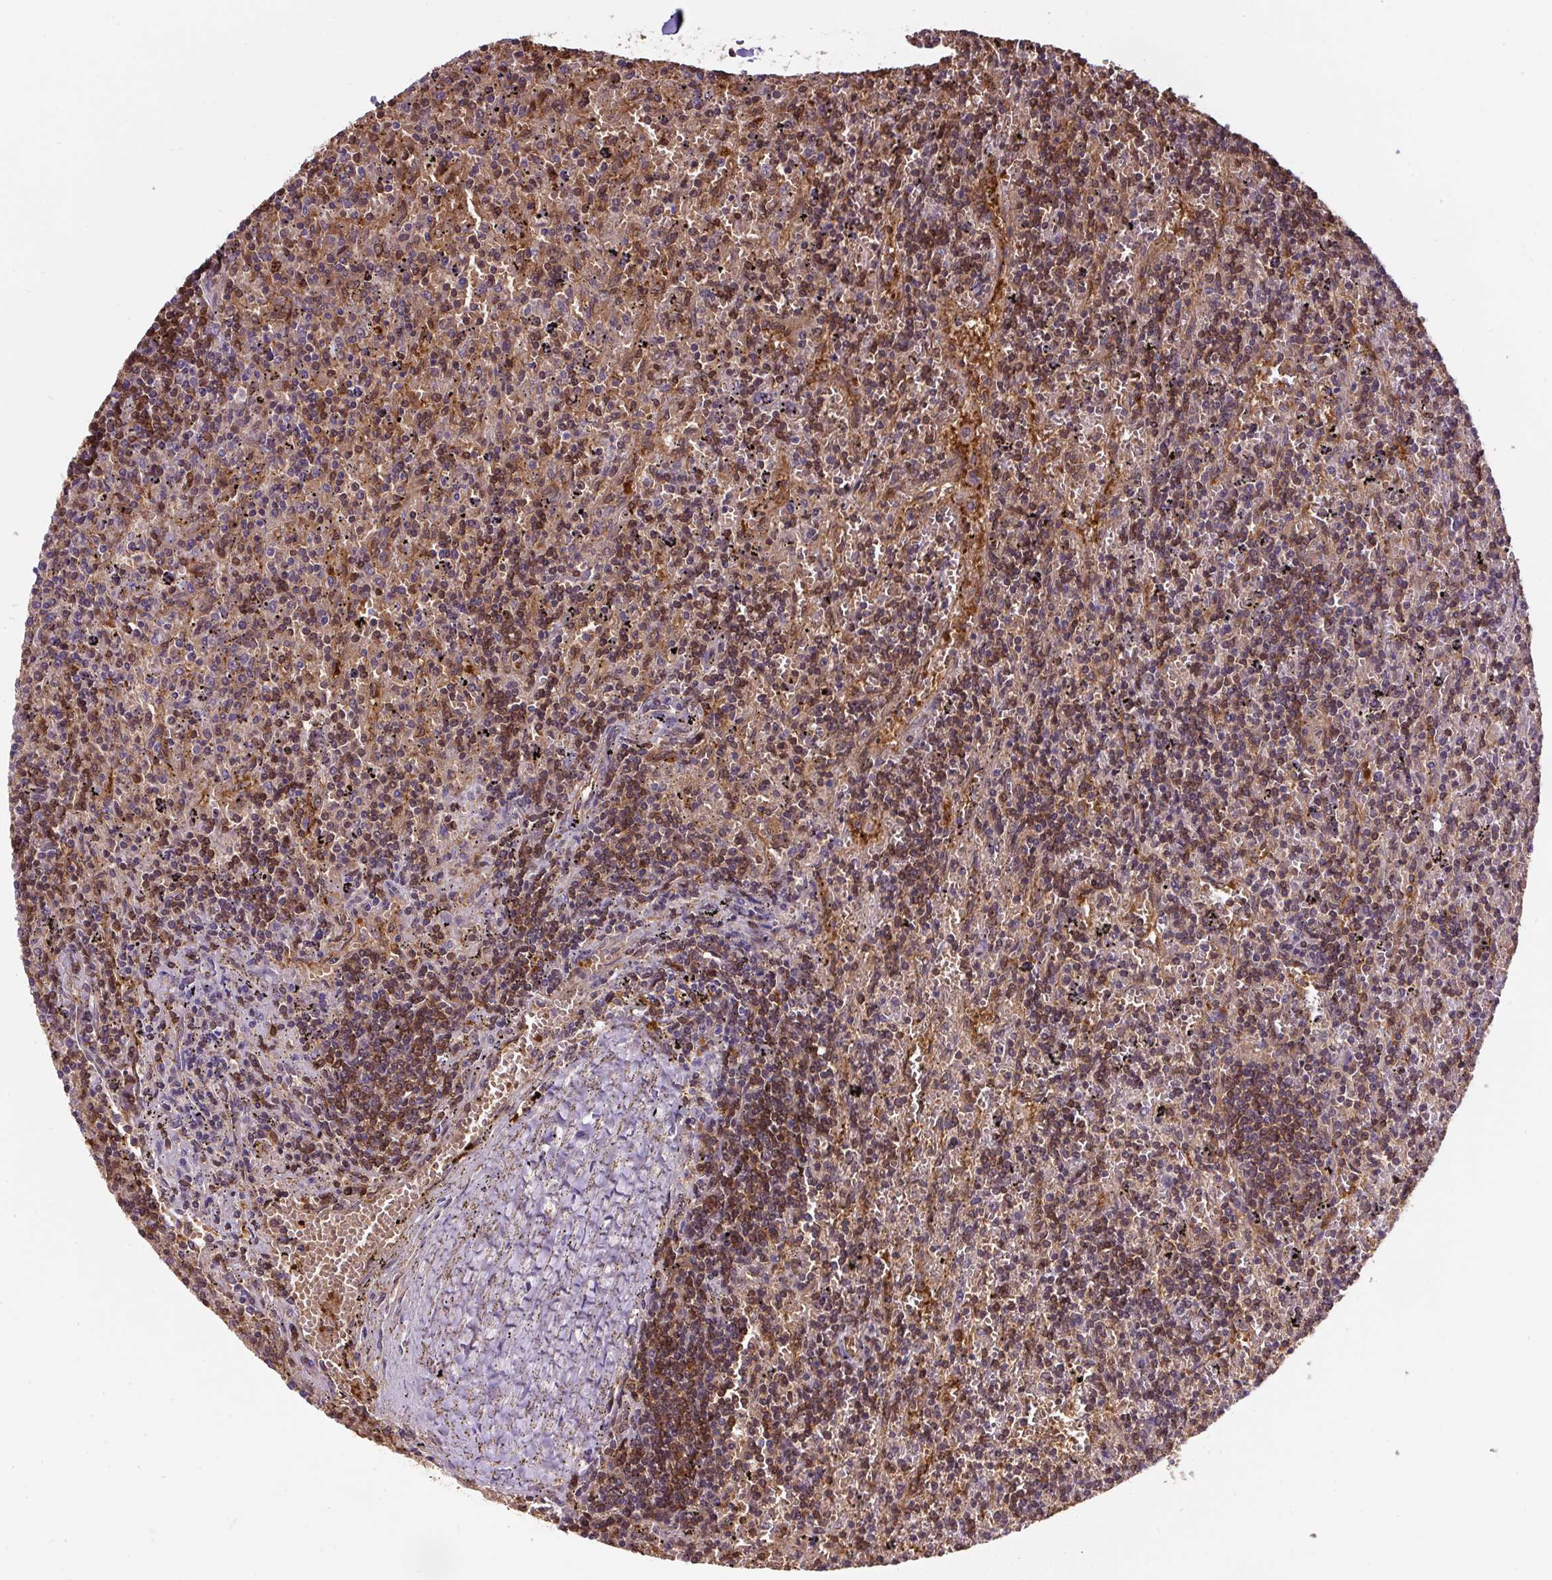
{"staining": {"intensity": "moderate", "quantity": ">75%", "location": "cytoplasmic/membranous"}, "tissue": "lymphoma", "cell_type": "Tumor cells", "image_type": "cancer", "snomed": [{"axis": "morphology", "description": "Malignant lymphoma, non-Hodgkin's type, Low grade"}, {"axis": "topography", "description": "Spleen"}], "caption": "The immunohistochemical stain labels moderate cytoplasmic/membranous positivity in tumor cells of low-grade malignant lymphoma, non-Hodgkin's type tissue.", "gene": "ST13", "patient": {"sex": "male", "age": 76}}